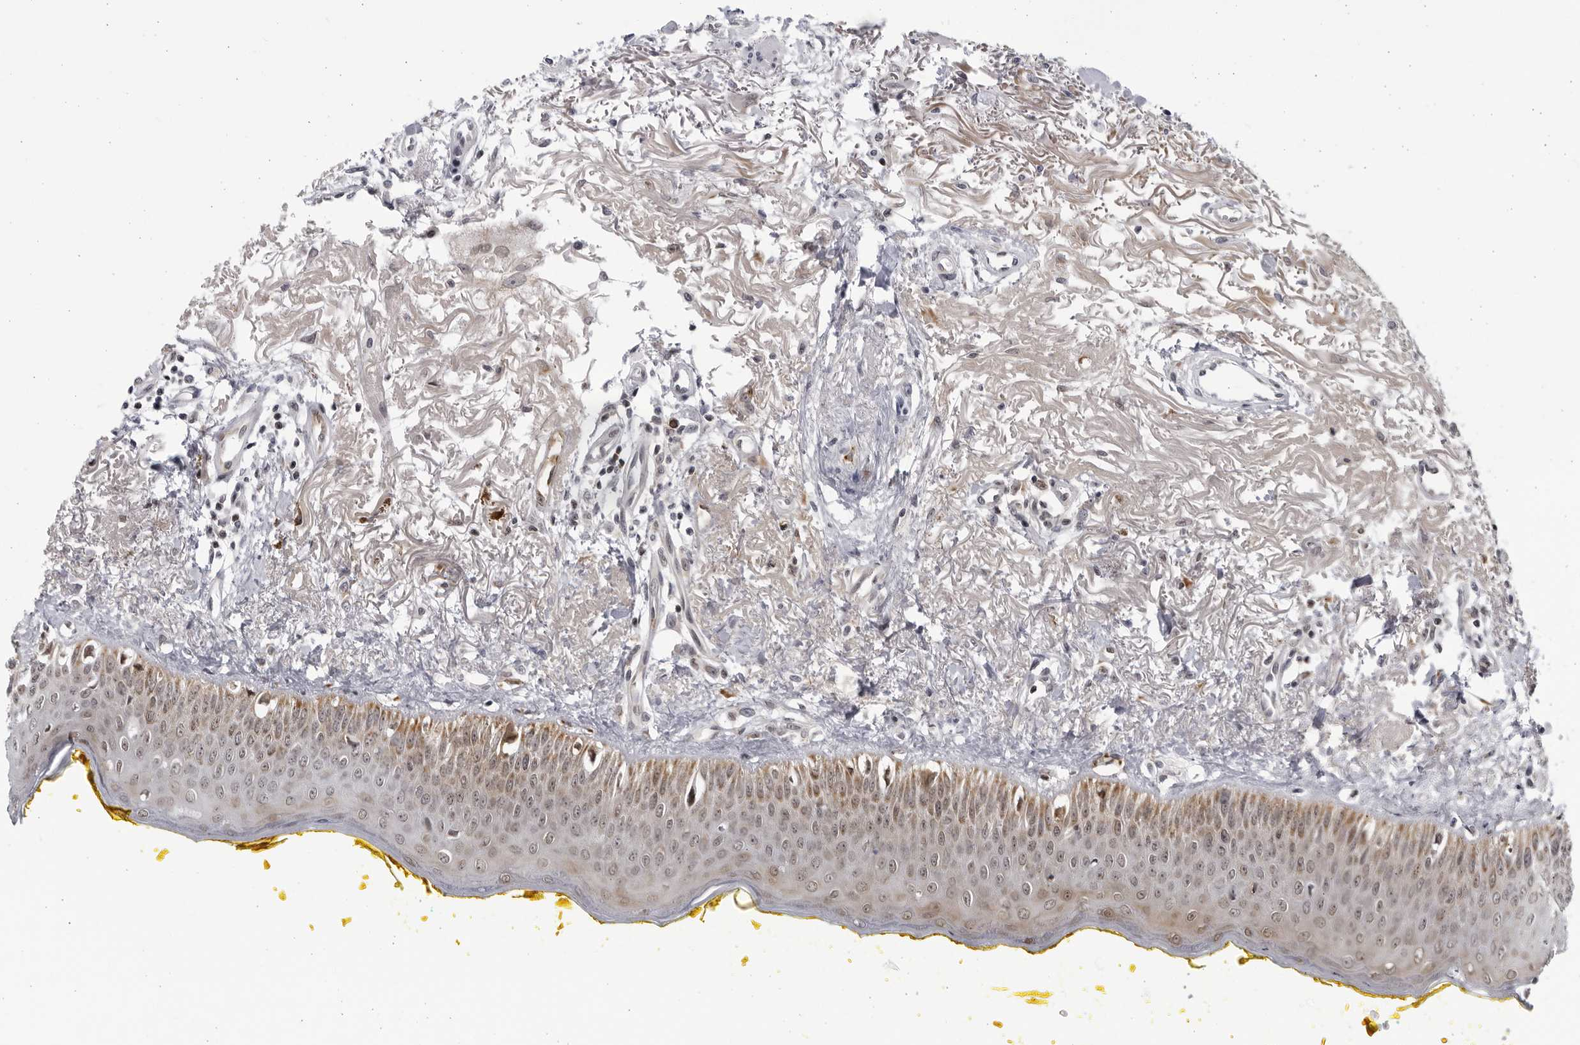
{"staining": {"intensity": "moderate", "quantity": "25%-75%", "location": "cytoplasmic/membranous,nuclear"}, "tissue": "oral mucosa", "cell_type": "Squamous epithelial cells", "image_type": "normal", "snomed": [{"axis": "morphology", "description": "Normal tissue, NOS"}, {"axis": "topography", "description": "Oral tissue"}], "caption": "The micrograph exhibits staining of normal oral mucosa, revealing moderate cytoplasmic/membranous,nuclear protein expression (brown color) within squamous epithelial cells. The protein is shown in brown color, while the nuclei are stained blue.", "gene": "SLC25A22", "patient": {"sex": "female", "age": 70}}